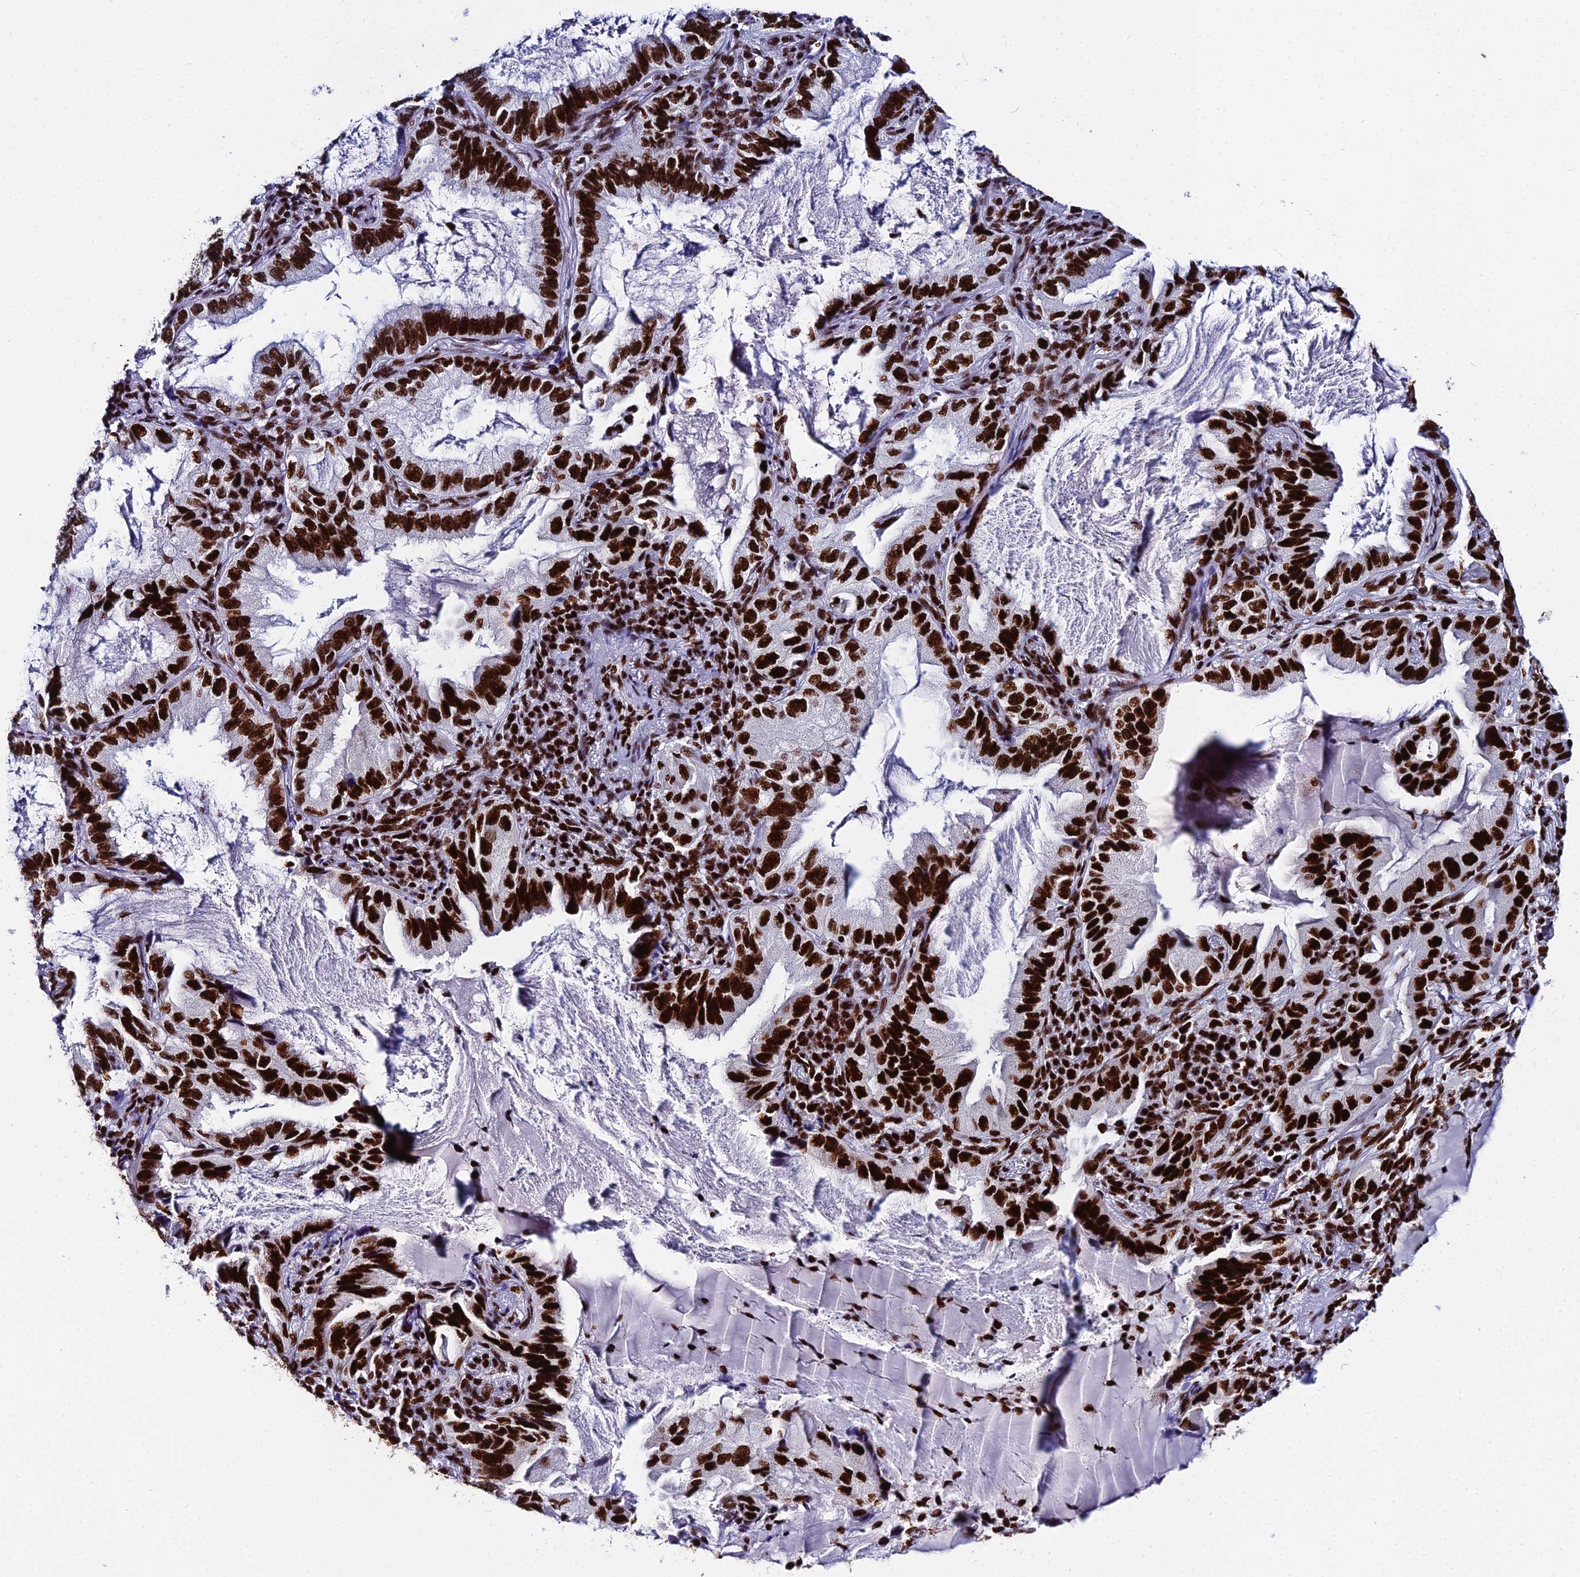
{"staining": {"intensity": "strong", "quantity": ">75%", "location": "nuclear"}, "tissue": "lung cancer", "cell_type": "Tumor cells", "image_type": "cancer", "snomed": [{"axis": "morphology", "description": "Adenocarcinoma, NOS"}, {"axis": "topography", "description": "Lung"}], "caption": "Strong nuclear protein staining is appreciated in about >75% of tumor cells in lung cancer (adenocarcinoma). The protein of interest is stained brown, and the nuclei are stained in blue (DAB IHC with brightfield microscopy, high magnification).", "gene": "HNRNPH1", "patient": {"sex": "female", "age": 69}}